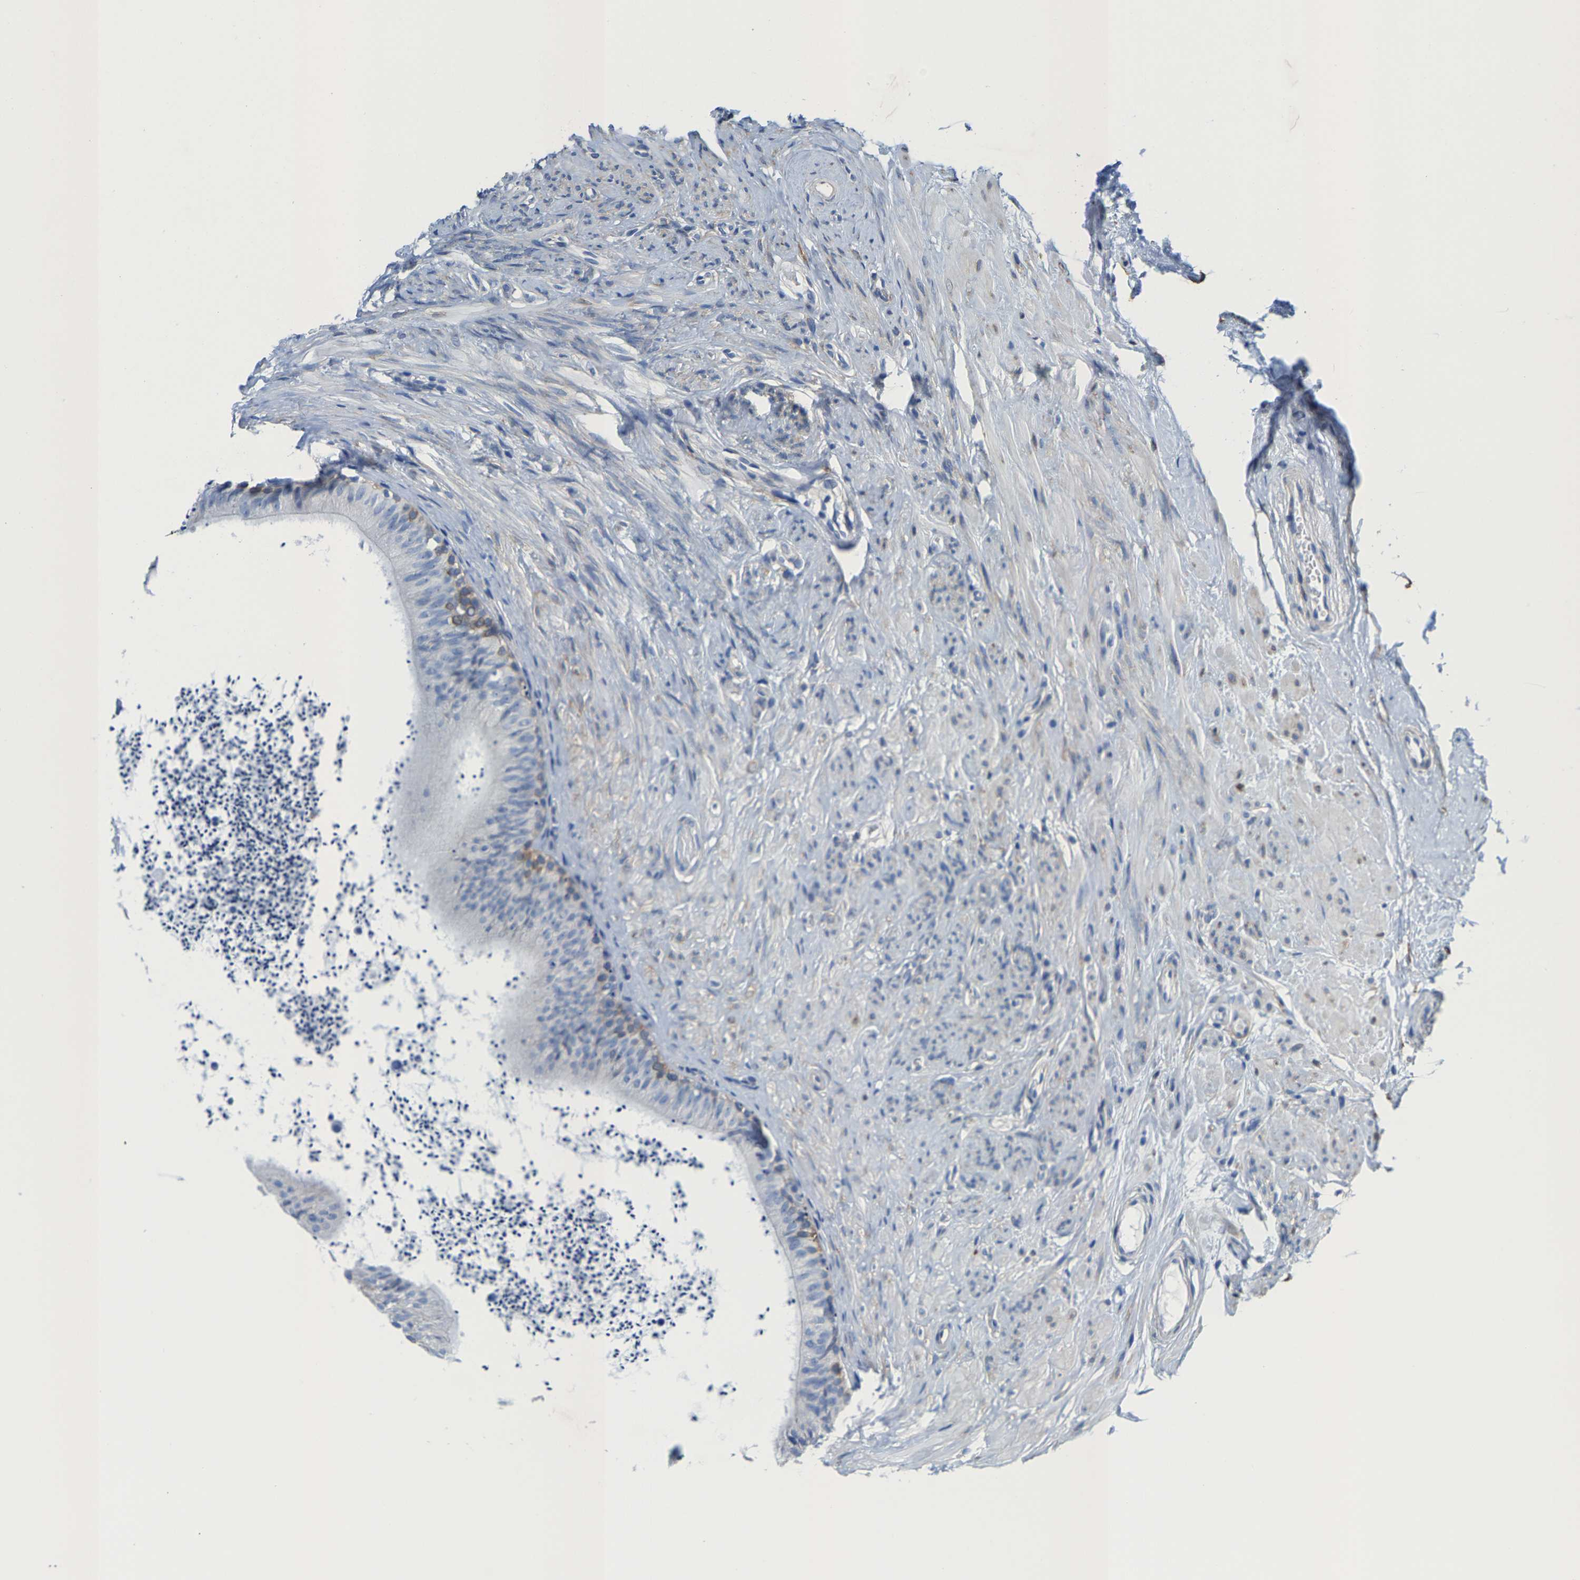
{"staining": {"intensity": "weak", "quantity": "<25%", "location": "cytoplasmic/membranous"}, "tissue": "epididymis", "cell_type": "Glandular cells", "image_type": "normal", "snomed": [{"axis": "morphology", "description": "Normal tissue, NOS"}, {"axis": "topography", "description": "Epididymis"}], "caption": "Protein analysis of normal epididymis displays no significant expression in glandular cells. (Brightfield microscopy of DAB immunohistochemistry at high magnification).", "gene": "DSCAM", "patient": {"sex": "male", "age": 56}}